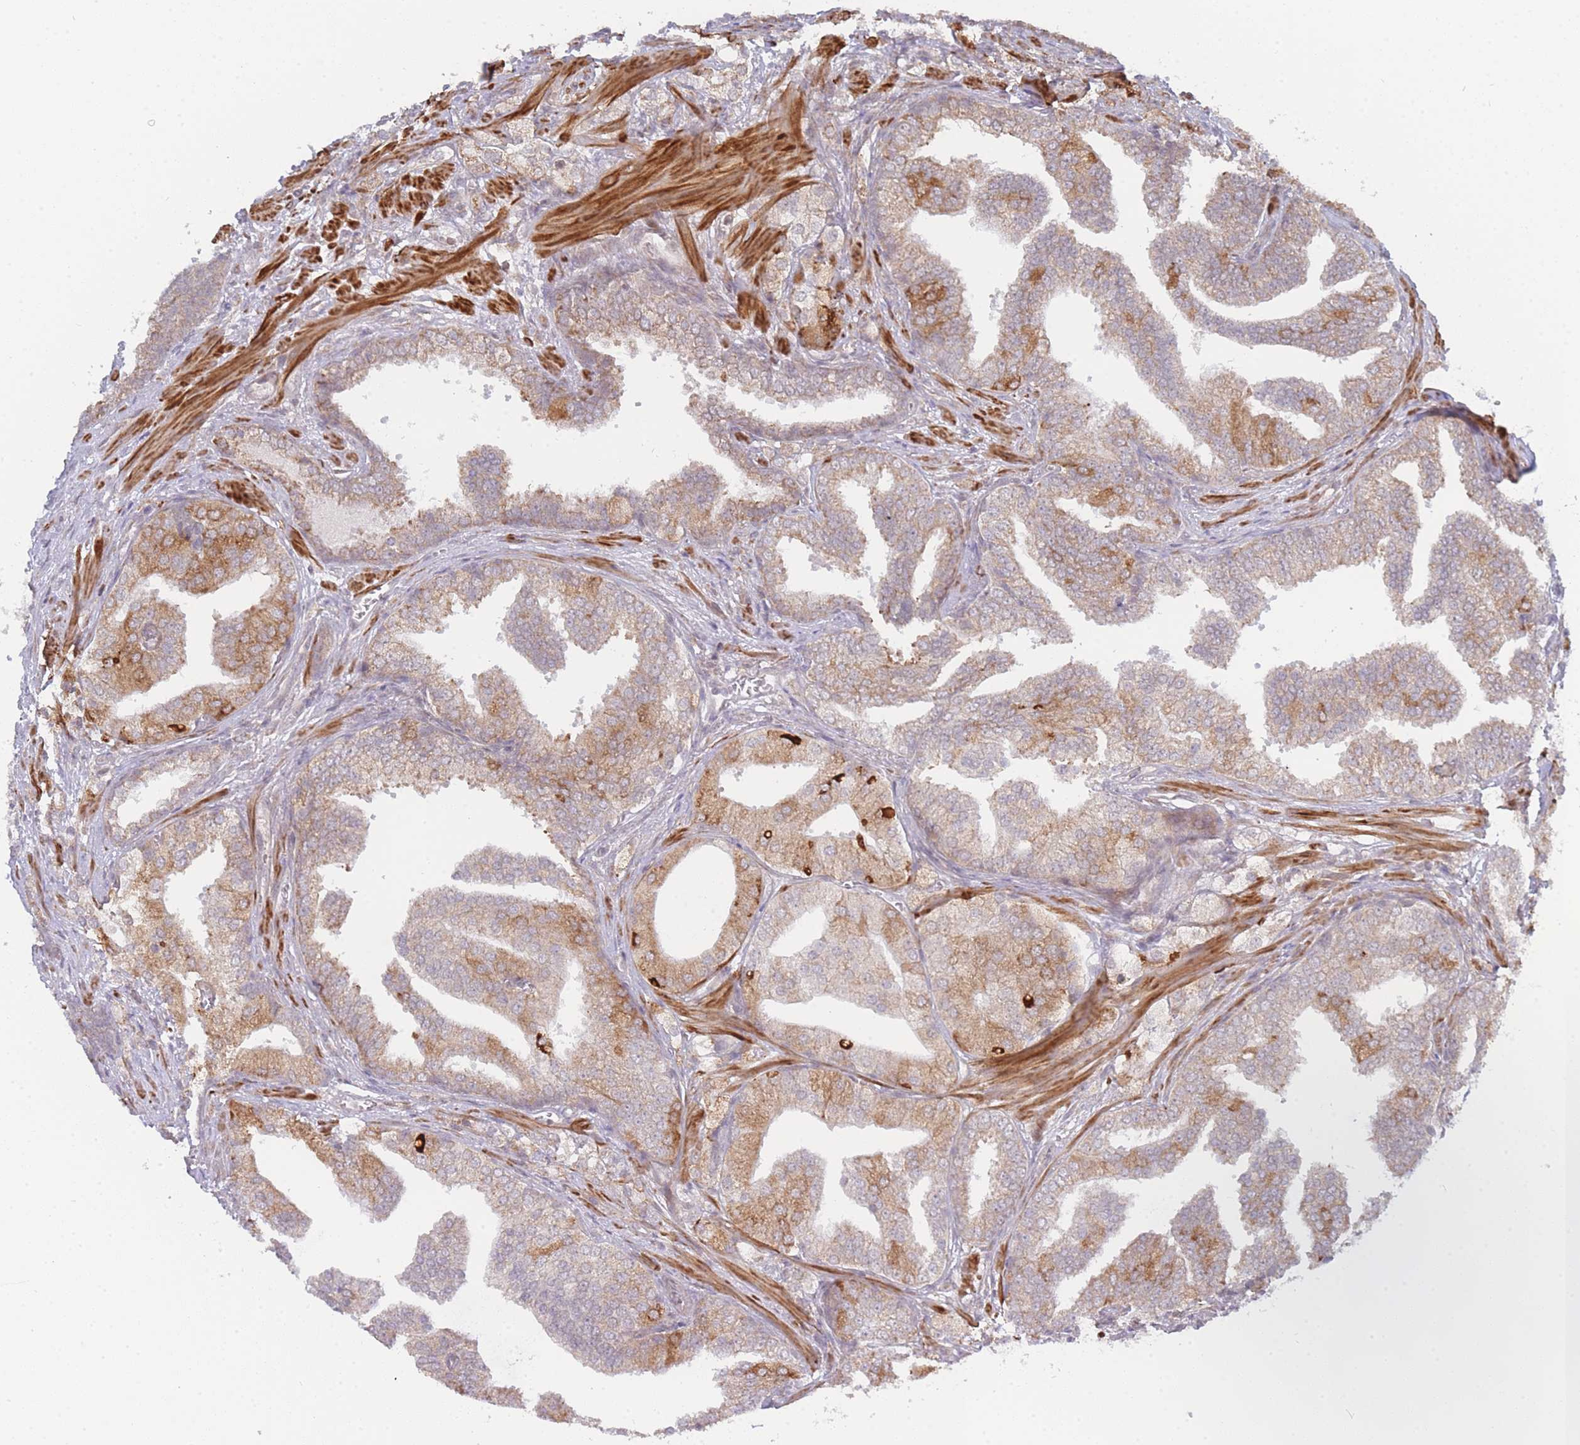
{"staining": {"intensity": "moderate", "quantity": "<25%", "location": "cytoplasmic/membranous"}, "tissue": "prostate cancer", "cell_type": "Tumor cells", "image_type": "cancer", "snomed": [{"axis": "morphology", "description": "Adenocarcinoma, High grade"}, {"axis": "topography", "description": "Prostate"}], "caption": "A brown stain shows moderate cytoplasmic/membranous positivity of a protein in human prostate cancer tumor cells.", "gene": "TRIM26", "patient": {"sex": "male", "age": 50}}